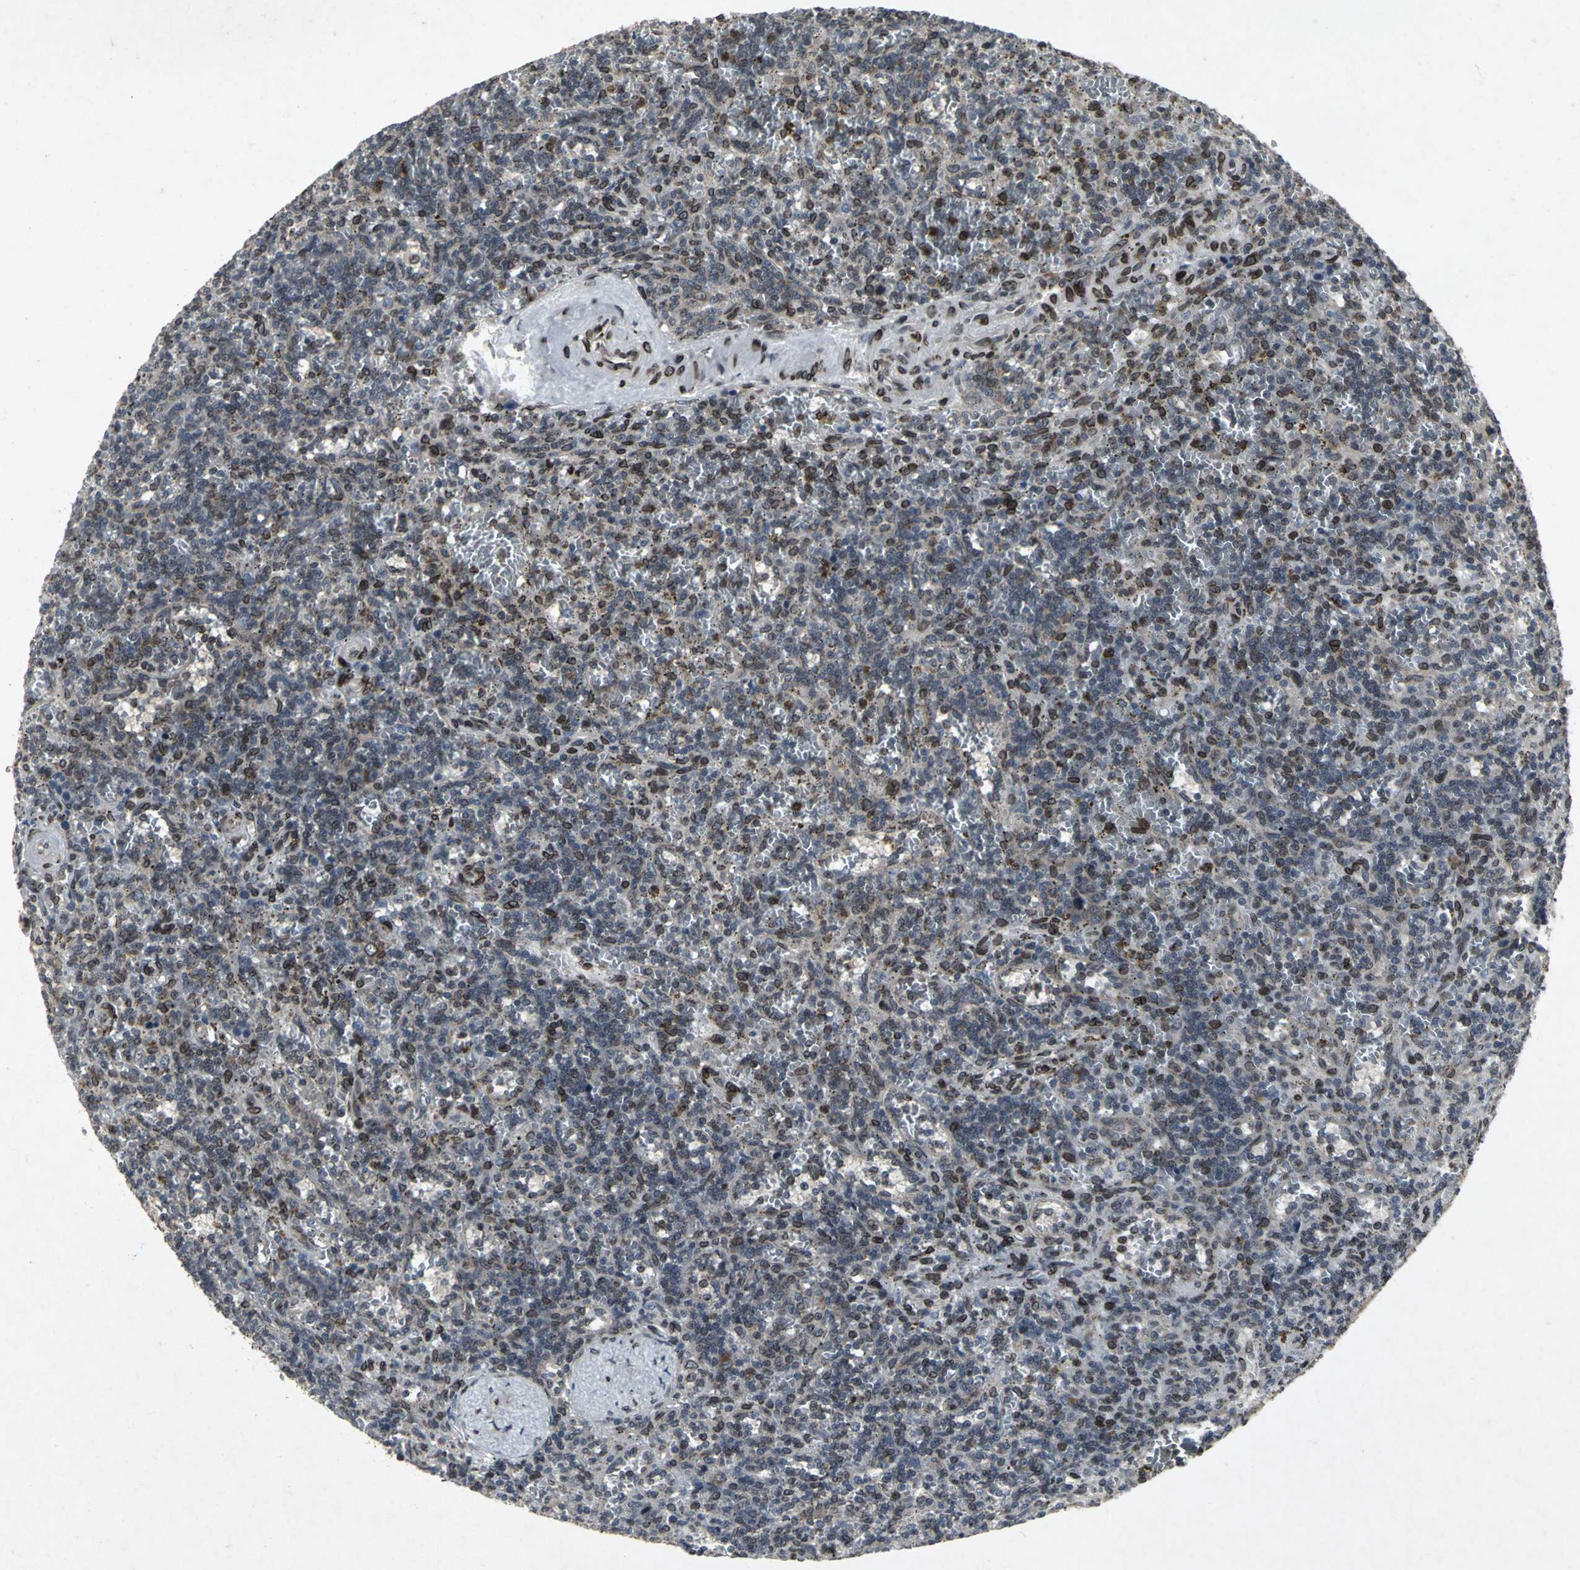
{"staining": {"intensity": "strong", "quantity": "<25%", "location": "cytoplasmic/membranous,nuclear"}, "tissue": "lymphoma", "cell_type": "Tumor cells", "image_type": "cancer", "snomed": [{"axis": "morphology", "description": "Malignant lymphoma, non-Hodgkin's type, Low grade"}, {"axis": "topography", "description": "Spleen"}], "caption": "Malignant lymphoma, non-Hodgkin's type (low-grade) stained for a protein exhibits strong cytoplasmic/membranous and nuclear positivity in tumor cells. The staining was performed using DAB, with brown indicating positive protein expression. Nuclei are stained blue with hematoxylin.", "gene": "SH2B3", "patient": {"sex": "male", "age": 73}}